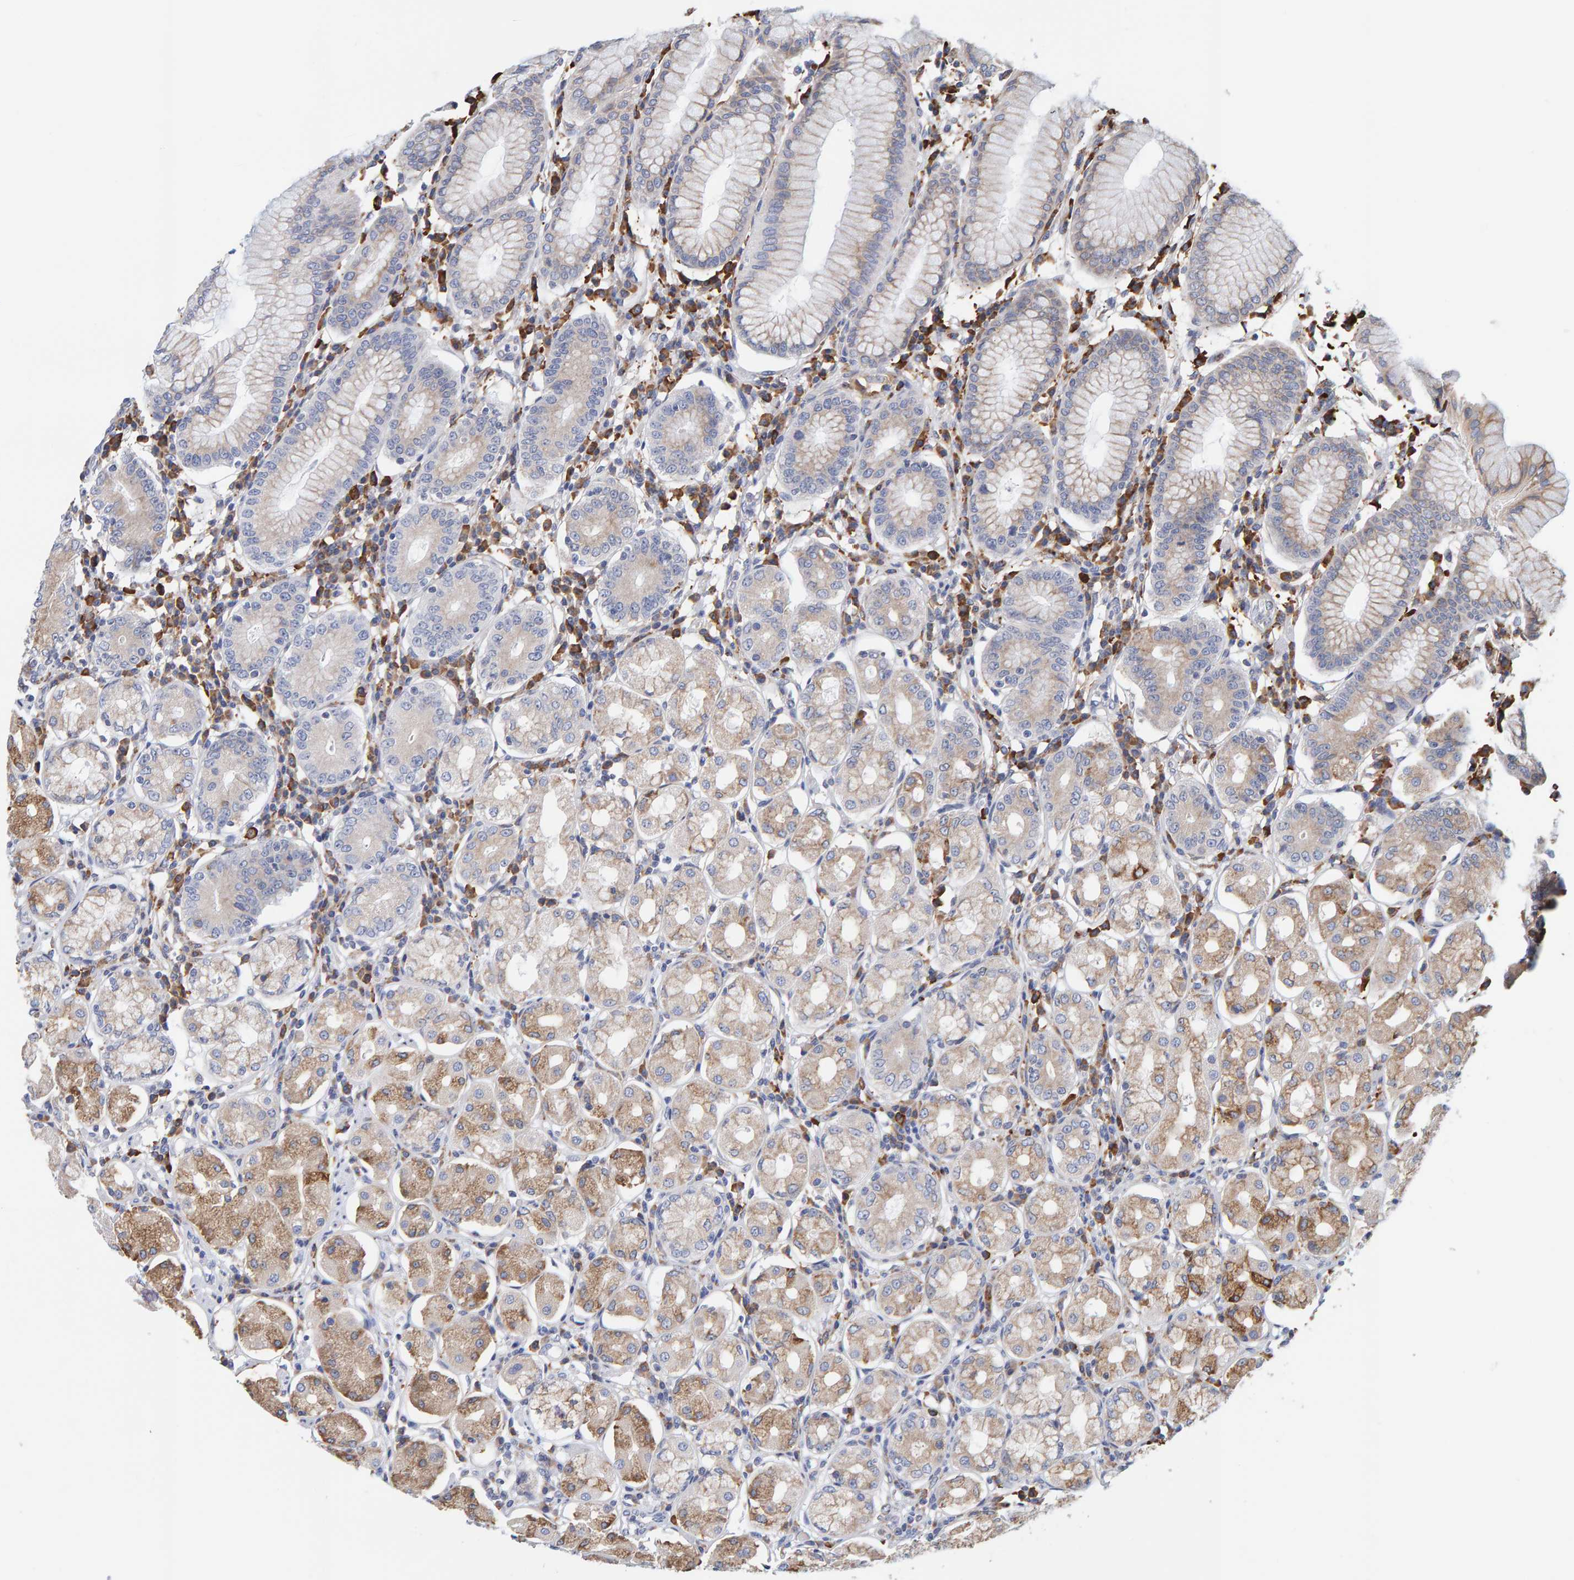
{"staining": {"intensity": "moderate", "quantity": "25%-75%", "location": "cytoplasmic/membranous"}, "tissue": "stomach", "cell_type": "Glandular cells", "image_type": "normal", "snomed": [{"axis": "morphology", "description": "Normal tissue, NOS"}, {"axis": "topography", "description": "Stomach"}, {"axis": "topography", "description": "Stomach, lower"}], "caption": "Stomach stained for a protein (brown) shows moderate cytoplasmic/membranous positive positivity in approximately 25%-75% of glandular cells.", "gene": "SGPL1", "patient": {"sex": "female", "age": 56}}